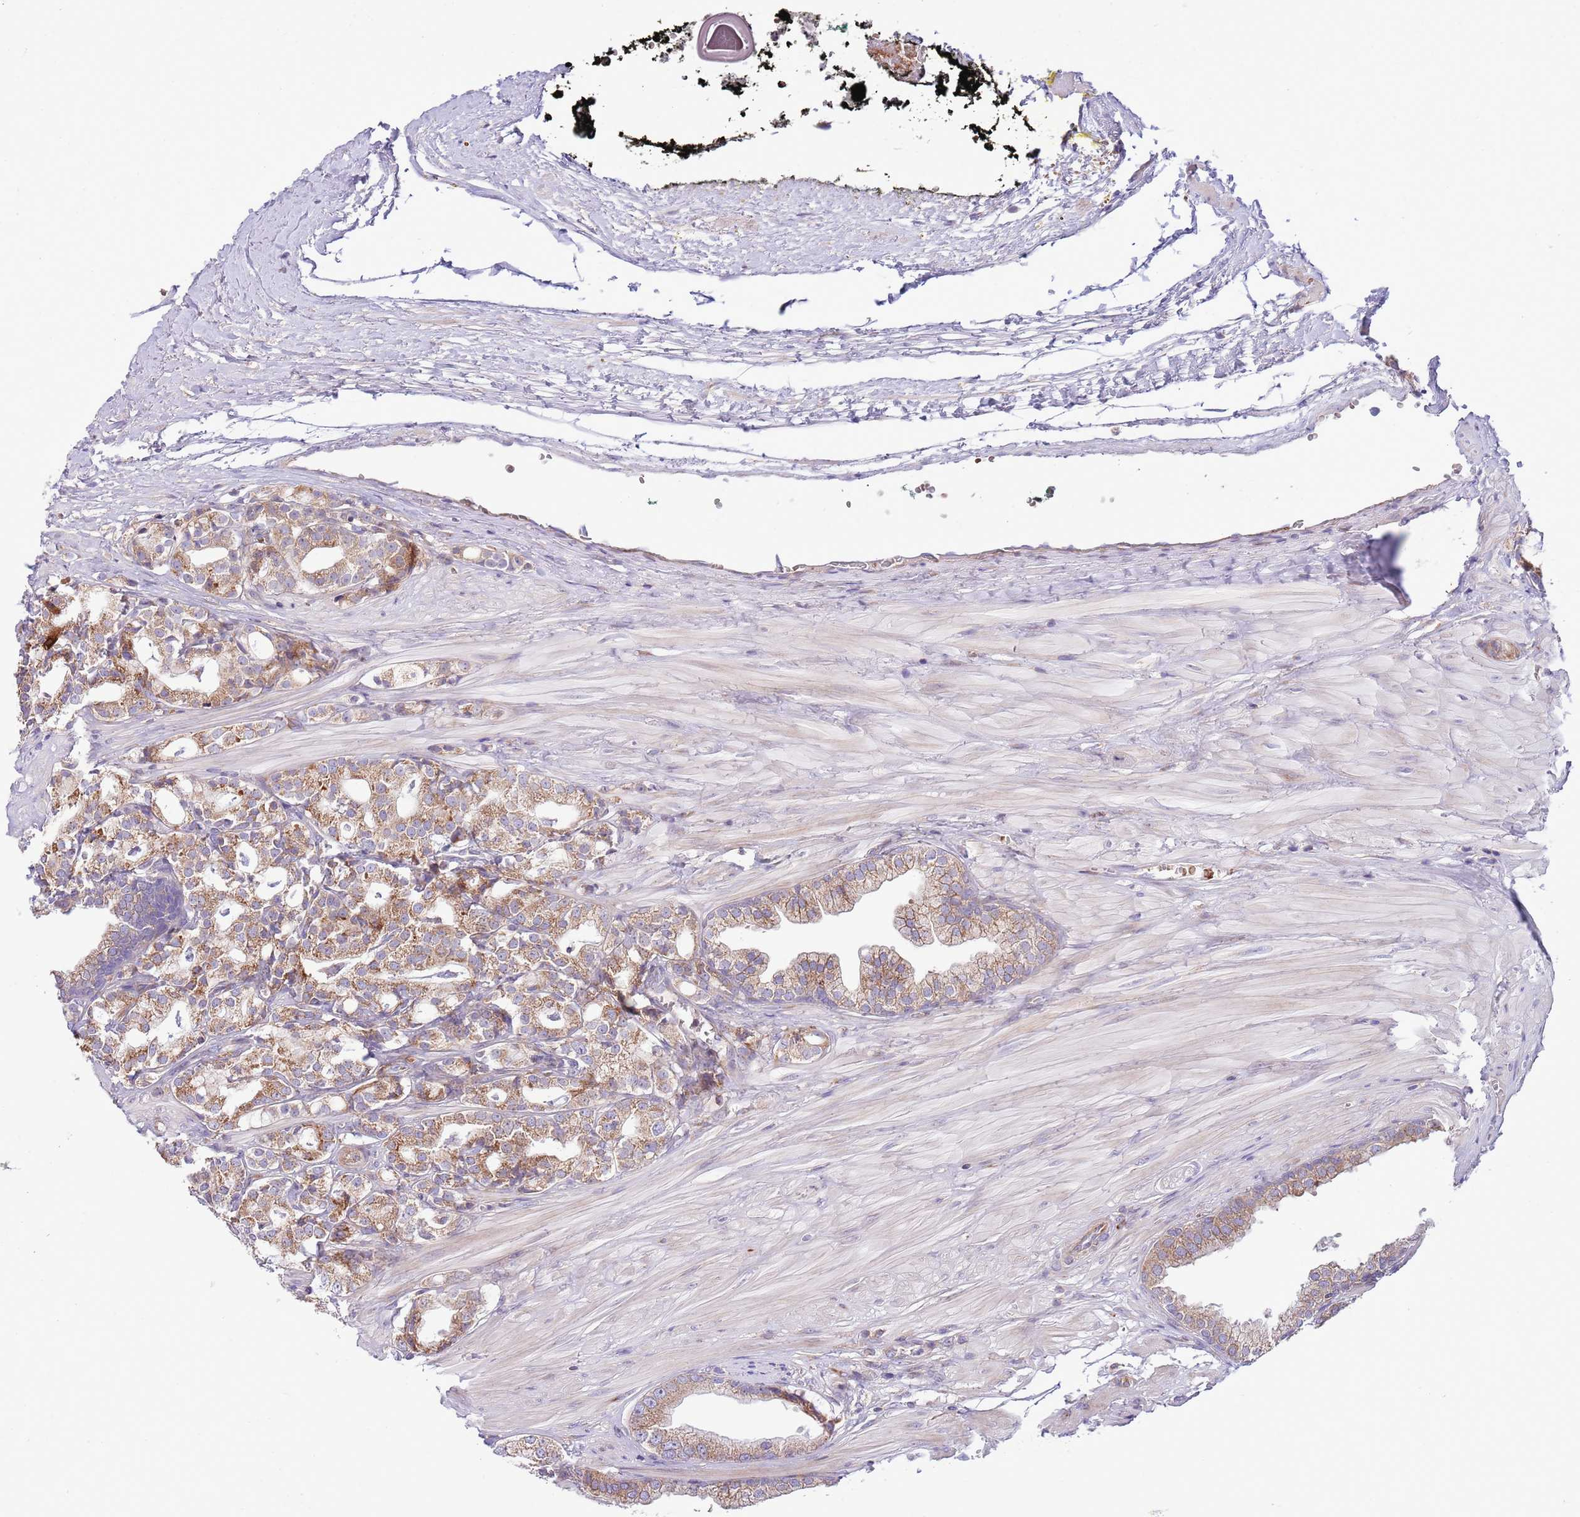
{"staining": {"intensity": "moderate", "quantity": ">75%", "location": "cytoplasmic/membranous"}, "tissue": "prostate cancer", "cell_type": "Tumor cells", "image_type": "cancer", "snomed": [{"axis": "morphology", "description": "Adenocarcinoma, High grade"}, {"axis": "topography", "description": "Prostate"}], "caption": "Prostate cancer stained for a protein (brown) demonstrates moderate cytoplasmic/membranous positive expression in about >75% of tumor cells.", "gene": "DAND5", "patient": {"sex": "male", "age": 71}}